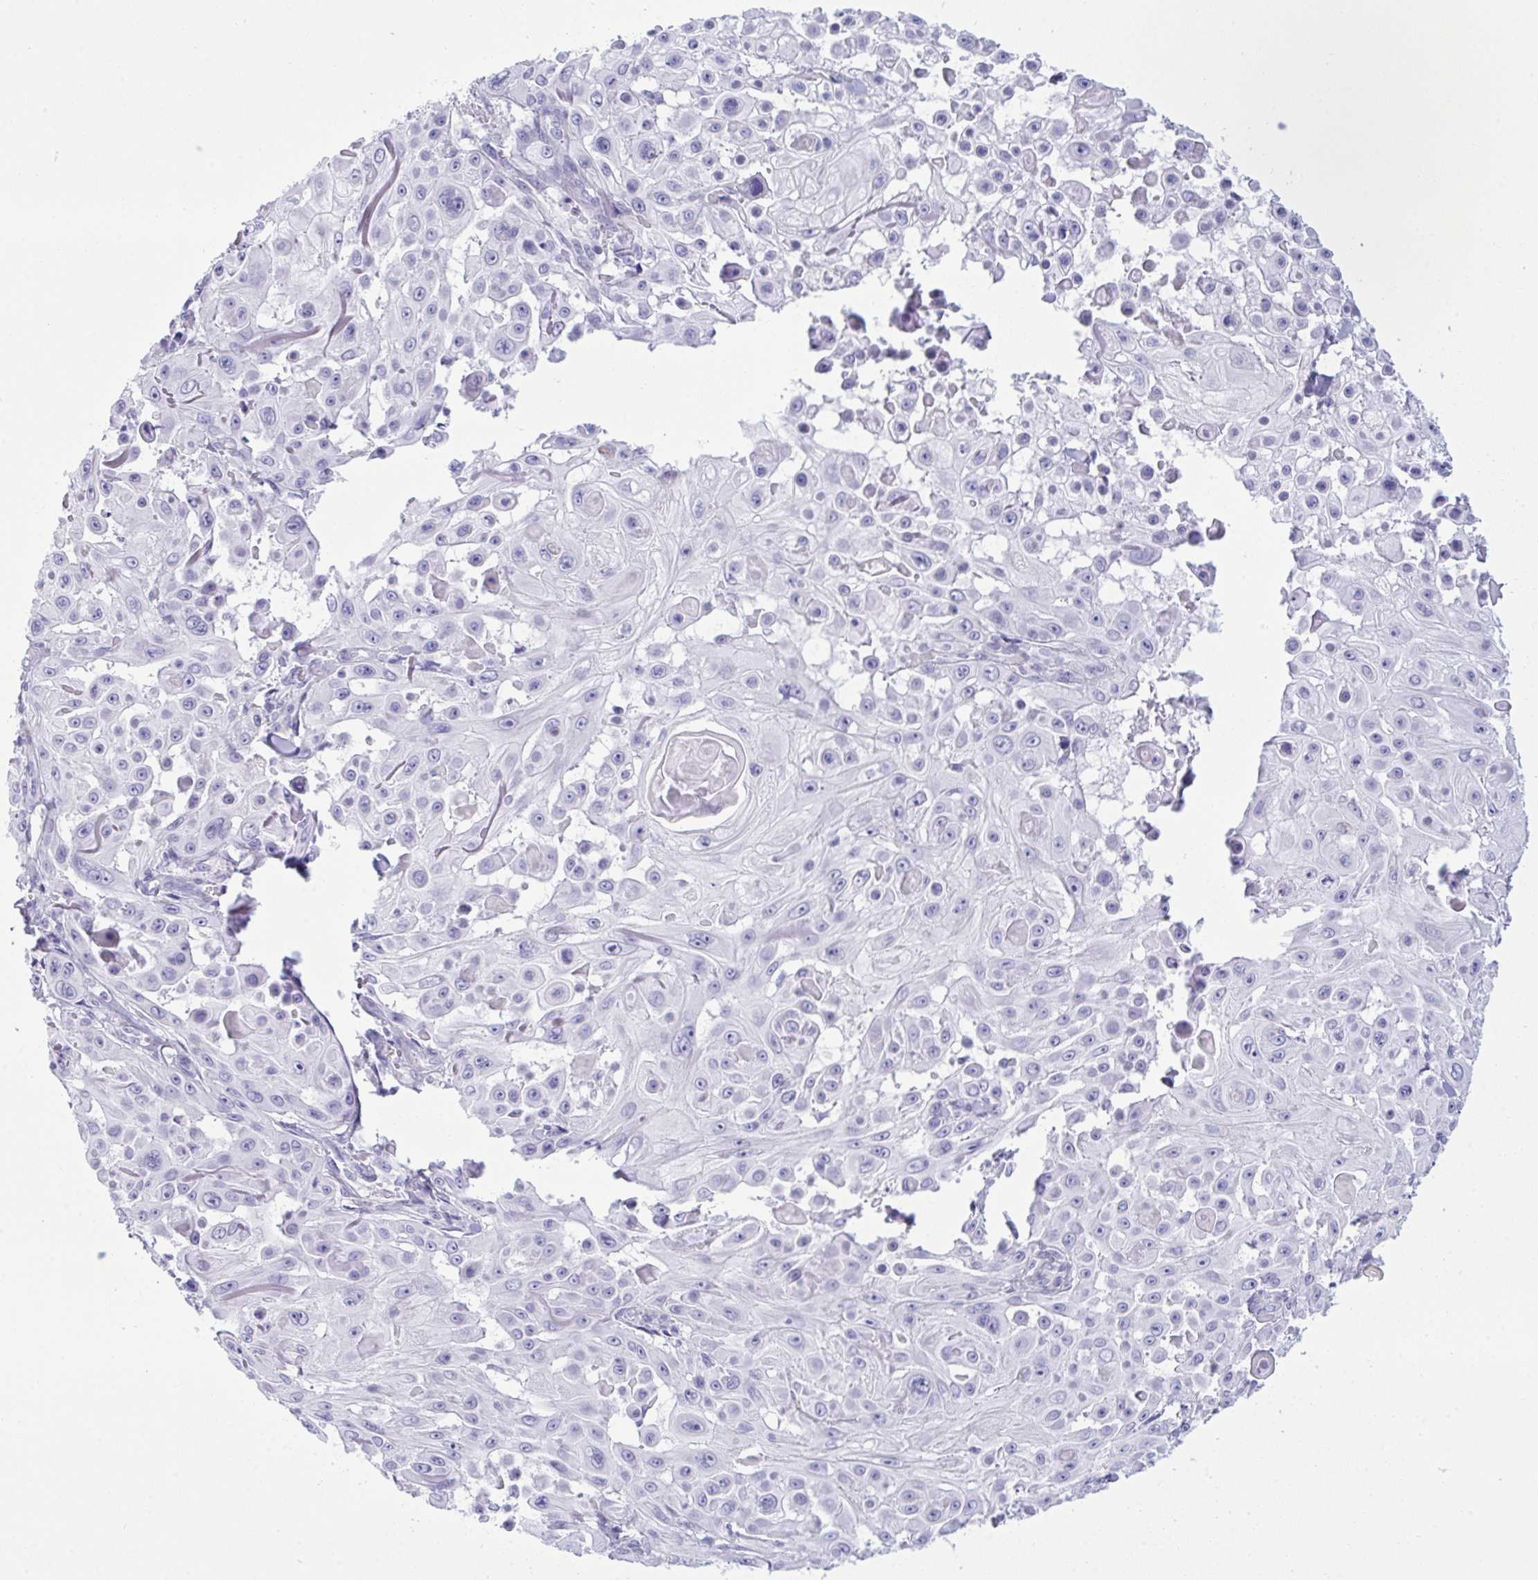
{"staining": {"intensity": "negative", "quantity": "none", "location": "none"}, "tissue": "skin cancer", "cell_type": "Tumor cells", "image_type": "cancer", "snomed": [{"axis": "morphology", "description": "Squamous cell carcinoma, NOS"}, {"axis": "topography", "description": "Skin"}], "caption": "Tumor cells show no significant staining in squamous cell carcinoma (skin). (Stains: DAB immunohistochemistry with hematoxylin counter stain, Microscopy: brightfield microscopy at high magnification).", "gene": "BBS1", "patient": {"sex": "male", "age": 91}}